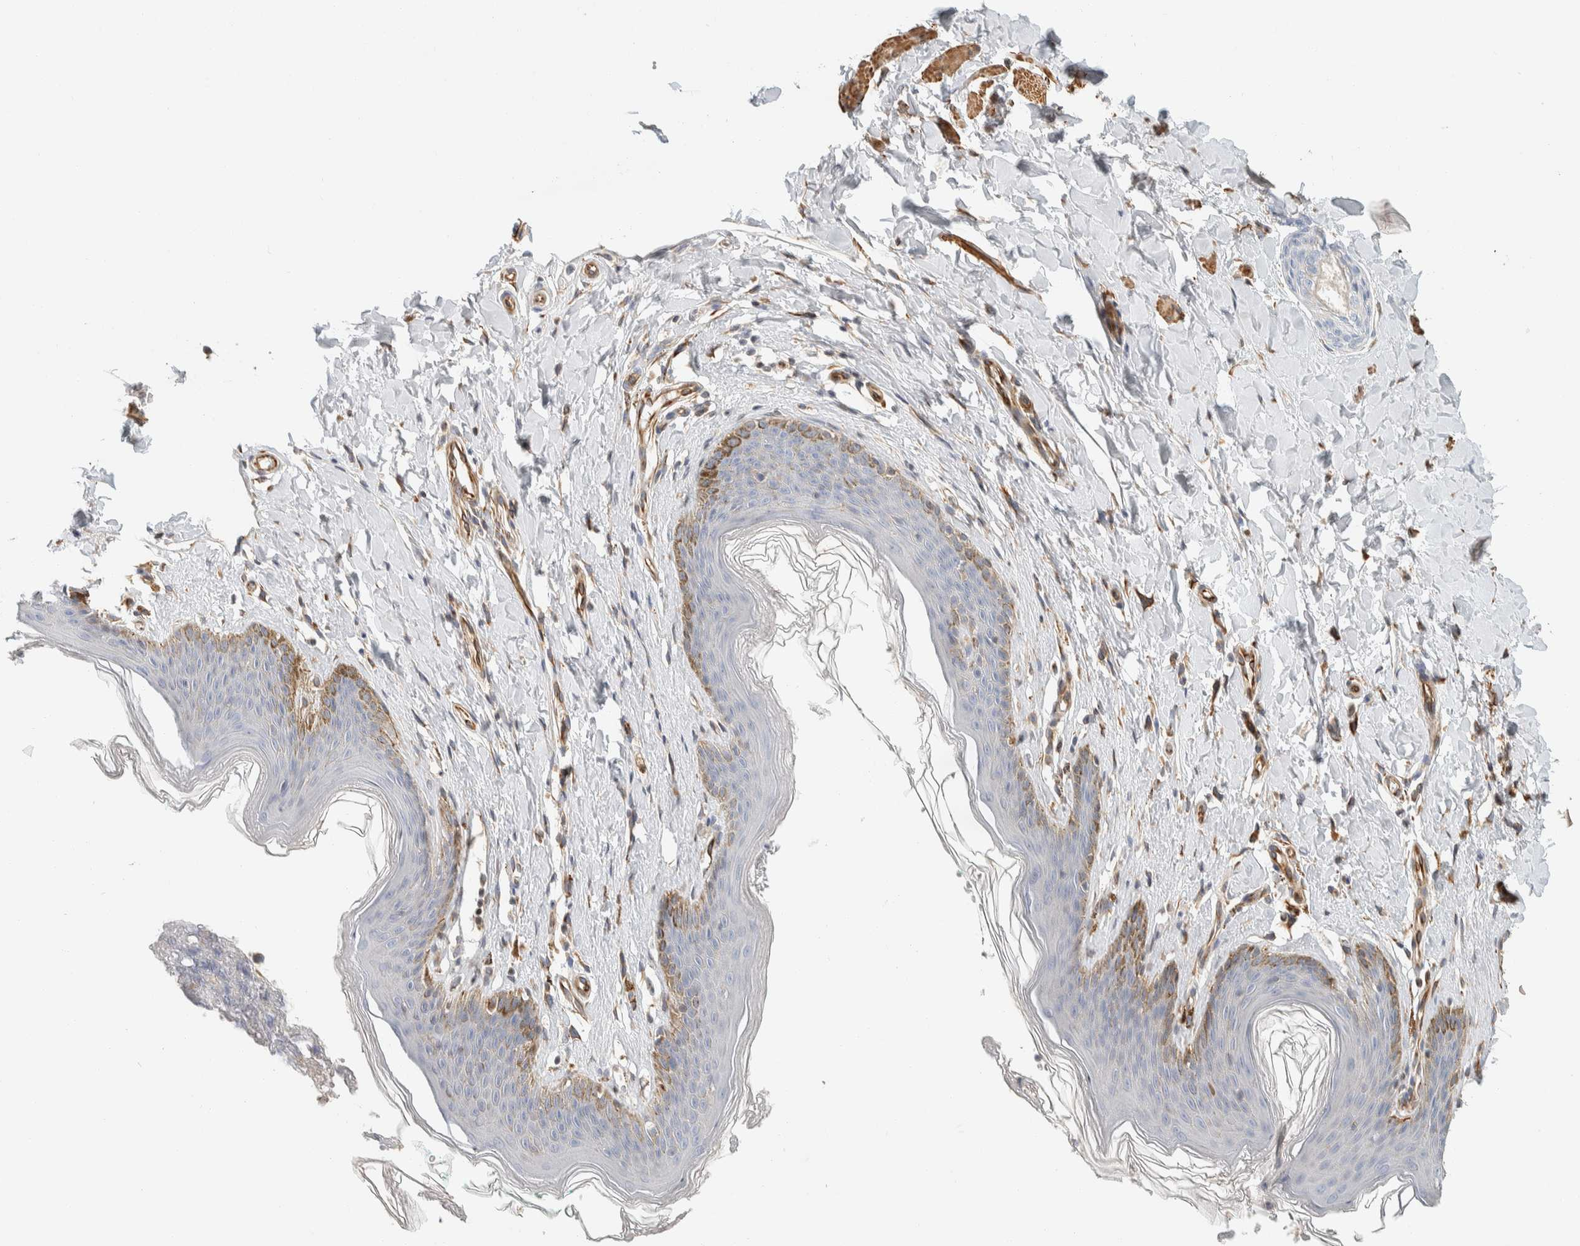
{"staining": {"intensity": "moderate", "quantity": "<25%", "location": "cytoplasmic/membranous"}, "tissue": "skin", "cell_type": "Epidermal cells", "image_type": "normal", "snomed": [{"axis": "morphology", "description": "Normal tissue, NOS"}, {"axis": "topography", "description": "Vulva"}], "caption": "Immunohistochemistry (IHC) image of normal skin: skin stained using immunohistochemistry (IHC) exhibits low levels of moderate protein expression localized specifically in the cytoplasmic/membranous of epidermal cells, appearing as a cytoplasmic/membranous brown color.", "gene": "CDR2", "patient": {"sex": "female", "age": 66}}